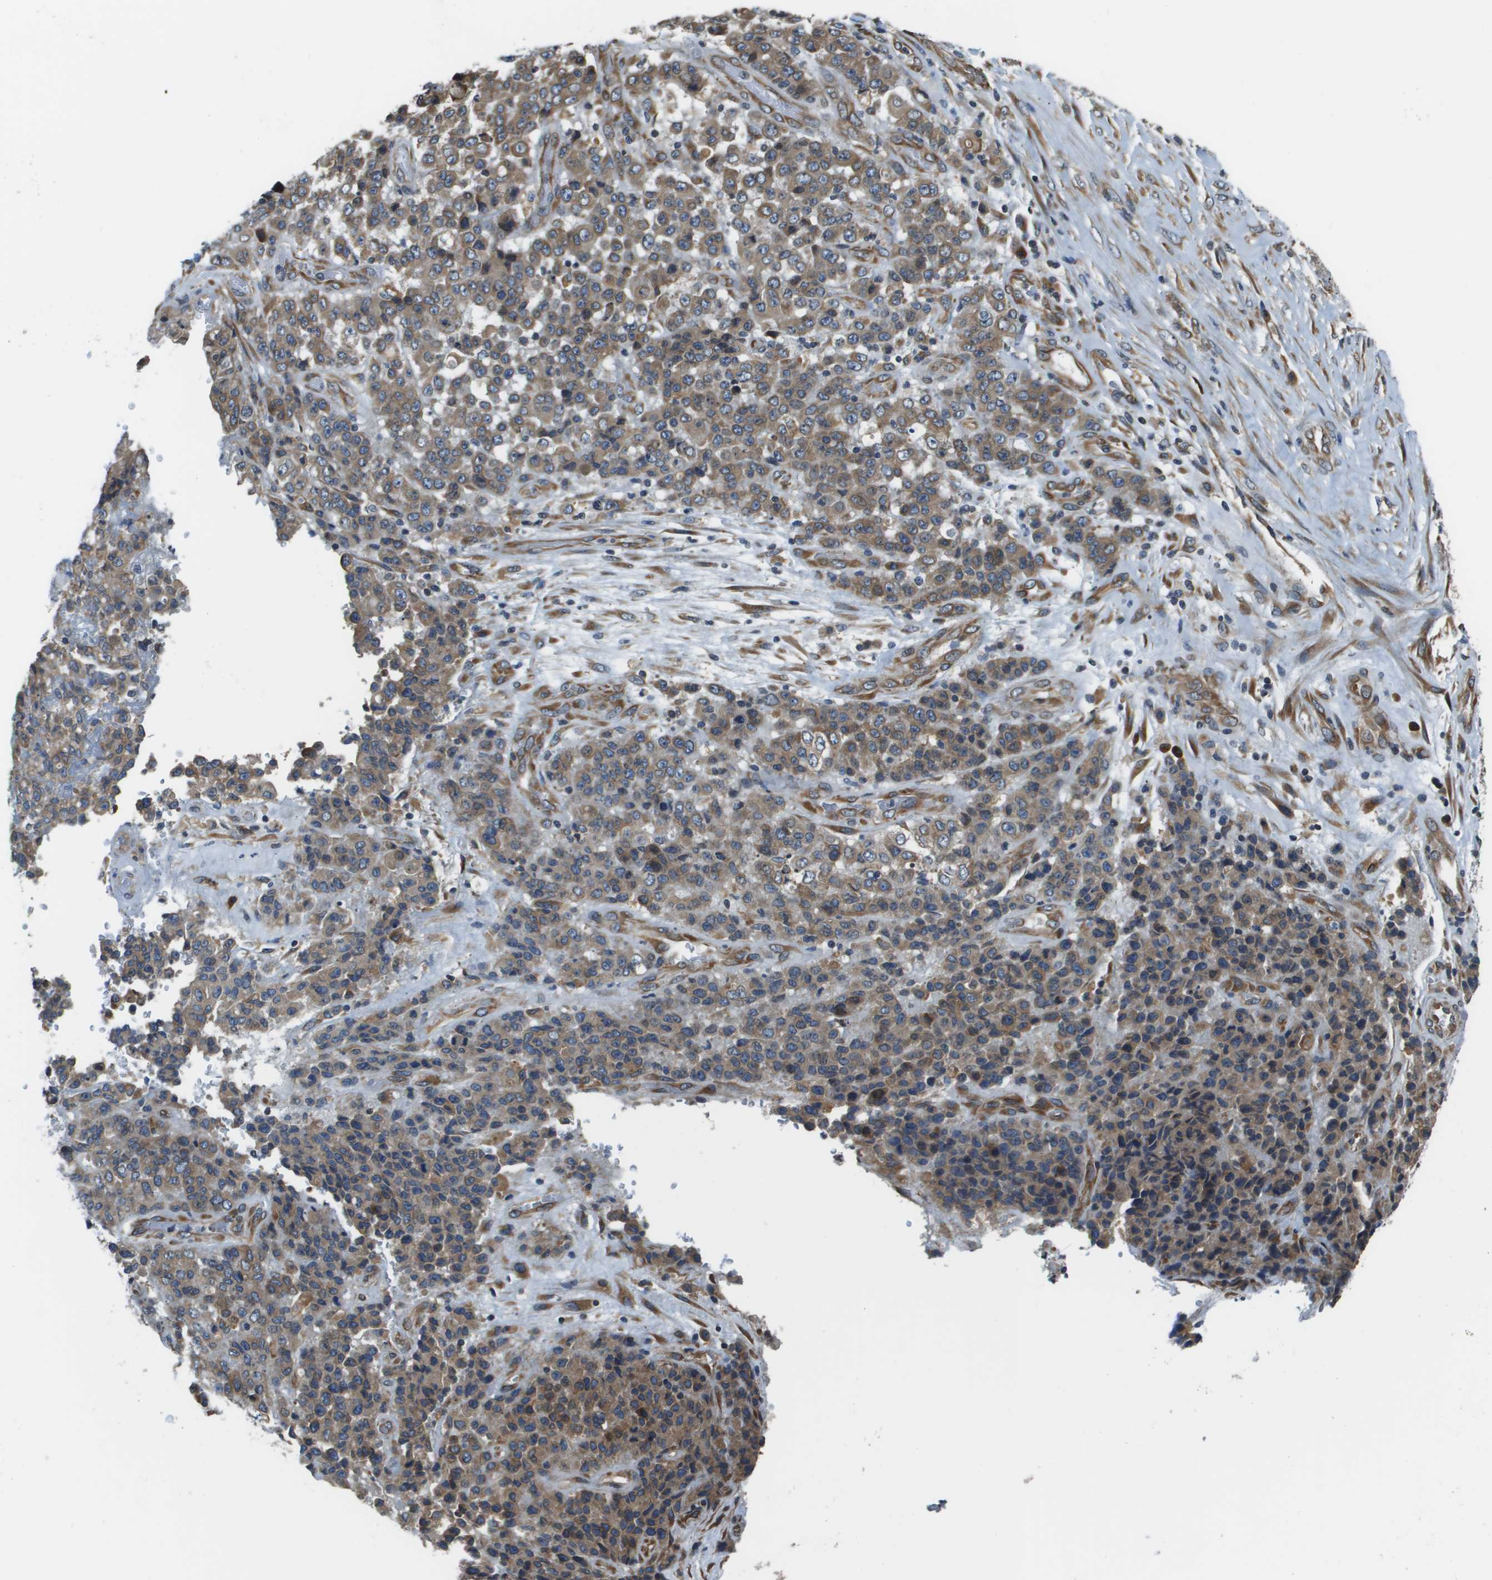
{"staining": {"intensity": "moderate", "quantity": ">75%", "location": "cytoplasmic/membranous"}, "tissue": "stomach cancer", "cell_type": "Tumor cells", "image_type": "cancer", "snomed": [{"axis": "morphology", "description": "Adenocarcinoma, NOS"}, {"axis": "topography", "description": "Stomach"}], "caption": "Tumor cells exhibit moderate cytoplasmic/membranous staining in approximately >75% of cells in adenocarcinoma (stomach).", "gene": "SEC62", "patient": {"sex": "female", "age": 73}}